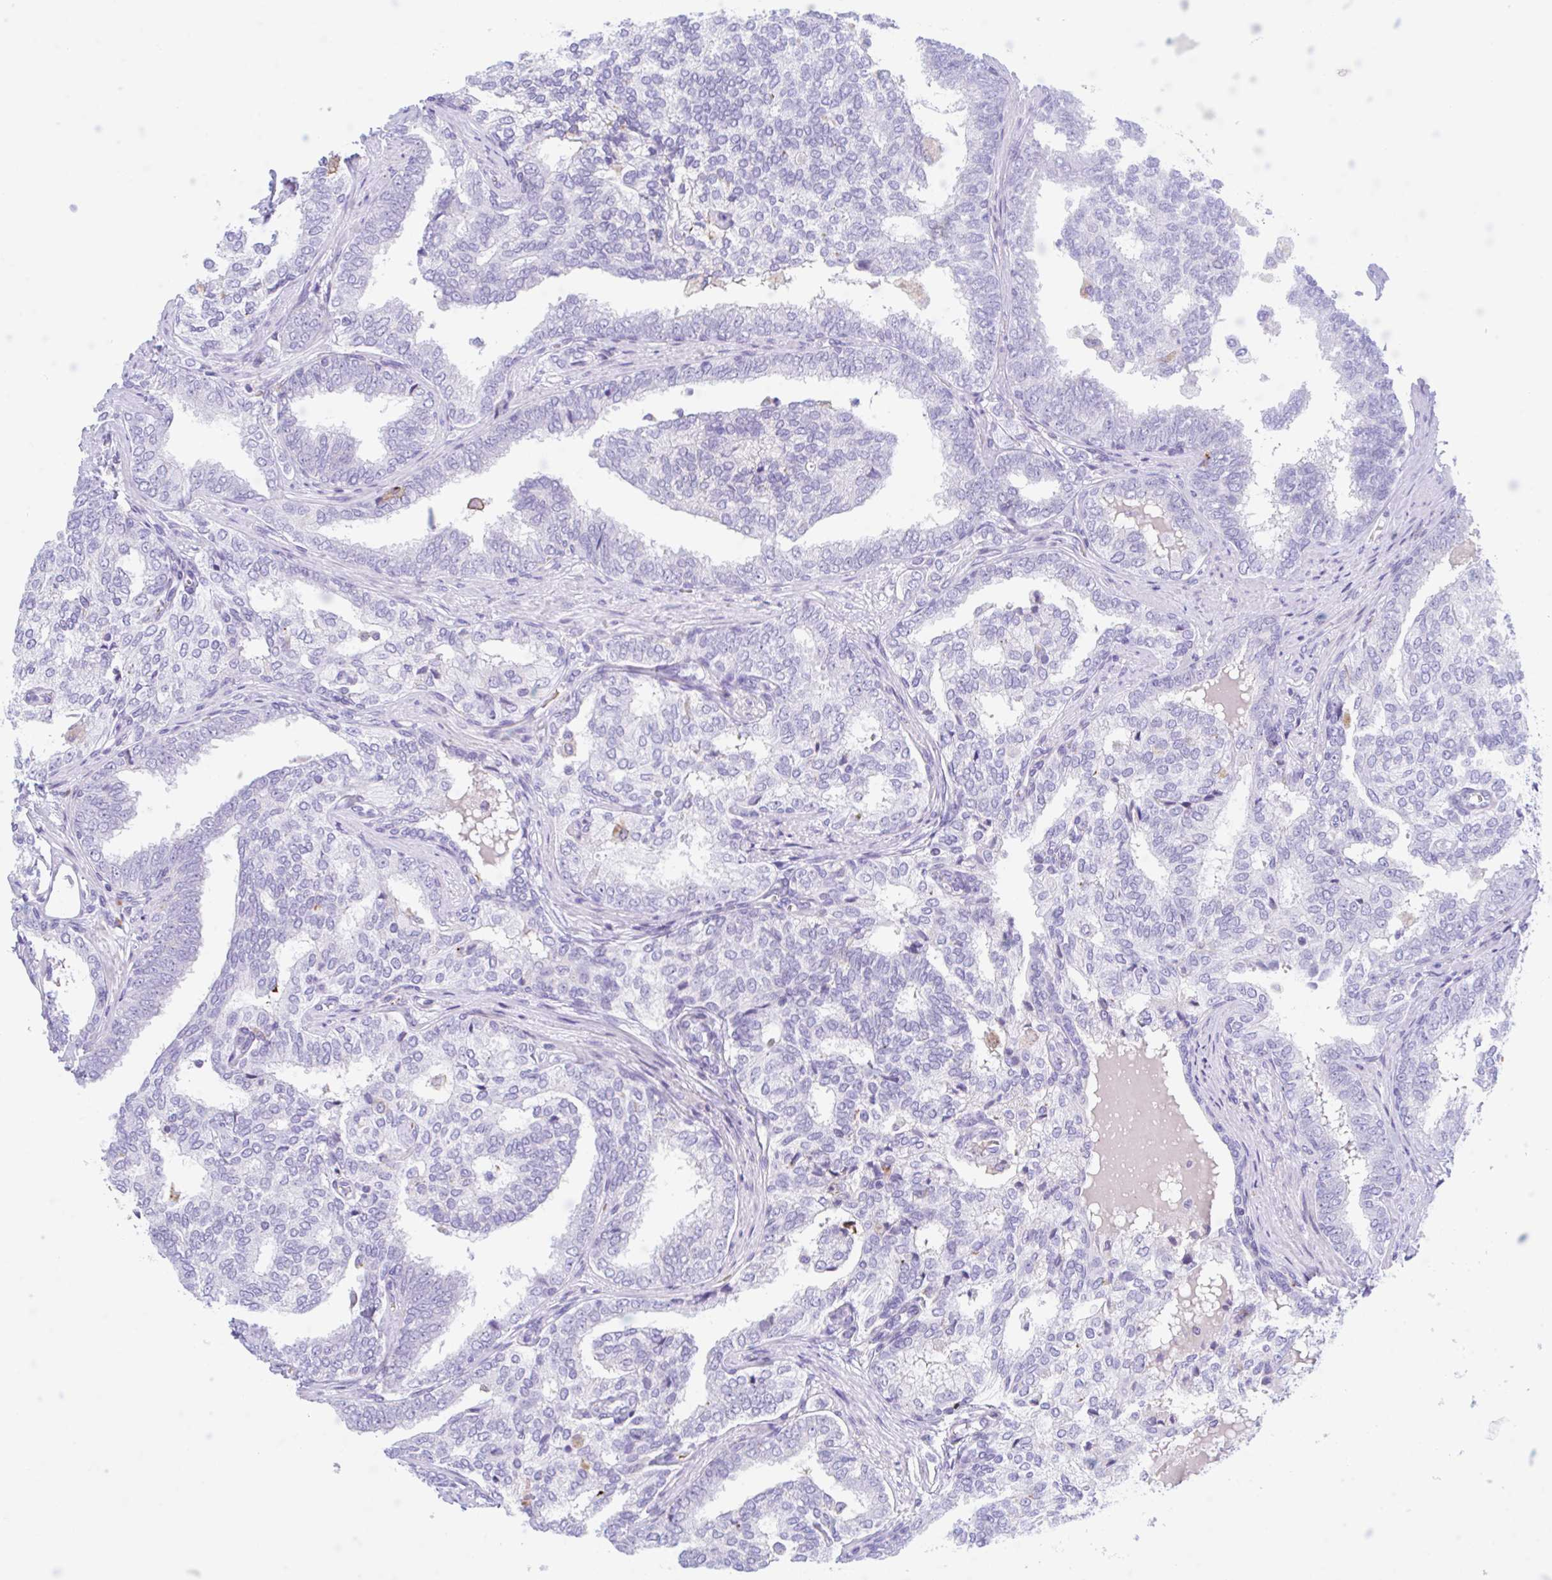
{"staining": {"intensity": "negative", "quantity": "none", "location": "none"}, "tissue": "prostate cancer", "cell_type": "Tumor cells", "image_type": "cancer", "snomed": [{"axis": "morphology", "description": "Adenocarcinoma, High grade"}, {"axis": "topography", "description": "Prostate"}], "caption": "Tumor cells show no significant protein positivity in prostate adenocarcinoma (high-grade).", "gene": "ANKRD9", "patient": {"sex": "male", "age": 72}}